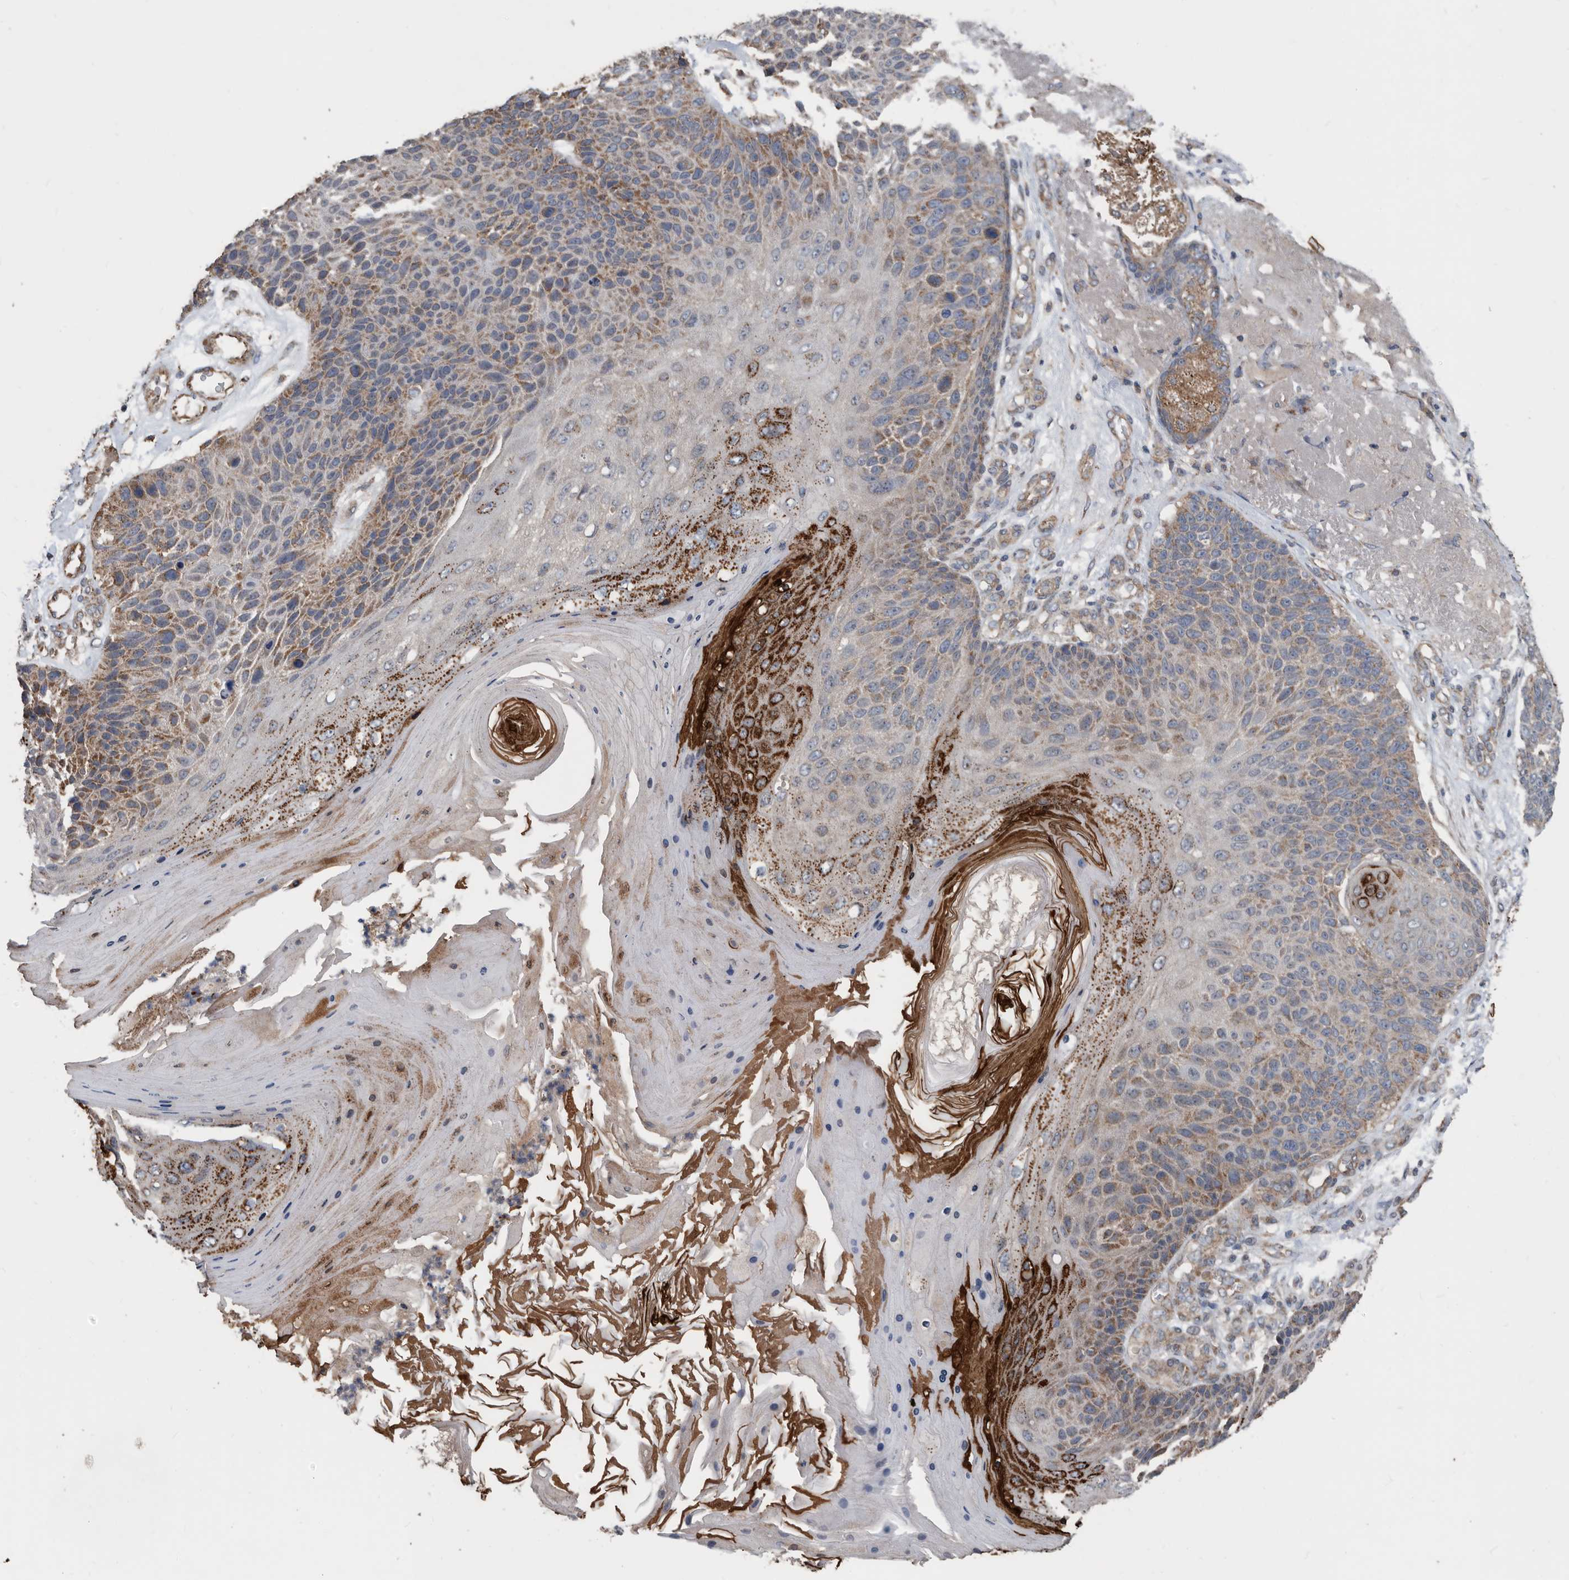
{"staining": {"intensity": "moderate", "quantity": ">75%", "location": "cytoplasmic/membranous"}, "tissue": "skin cancer", "cell_type": "Tumor cells", "image_type": "cancer", "snomed": [{"axis": "morphology", "description": "Squamous cell carcinoma, NOS"}, {"axis": "topography", "description": "Skin"}], "caption": "Protein expression analysis of human skin cancer (squamous cell carcinoma) reveals moderate cytoplasmic/membranous expression in approximately >75% of tumor cells.", "gene": "AFAP1", "patient": {"sex": "female", "age": 88}}